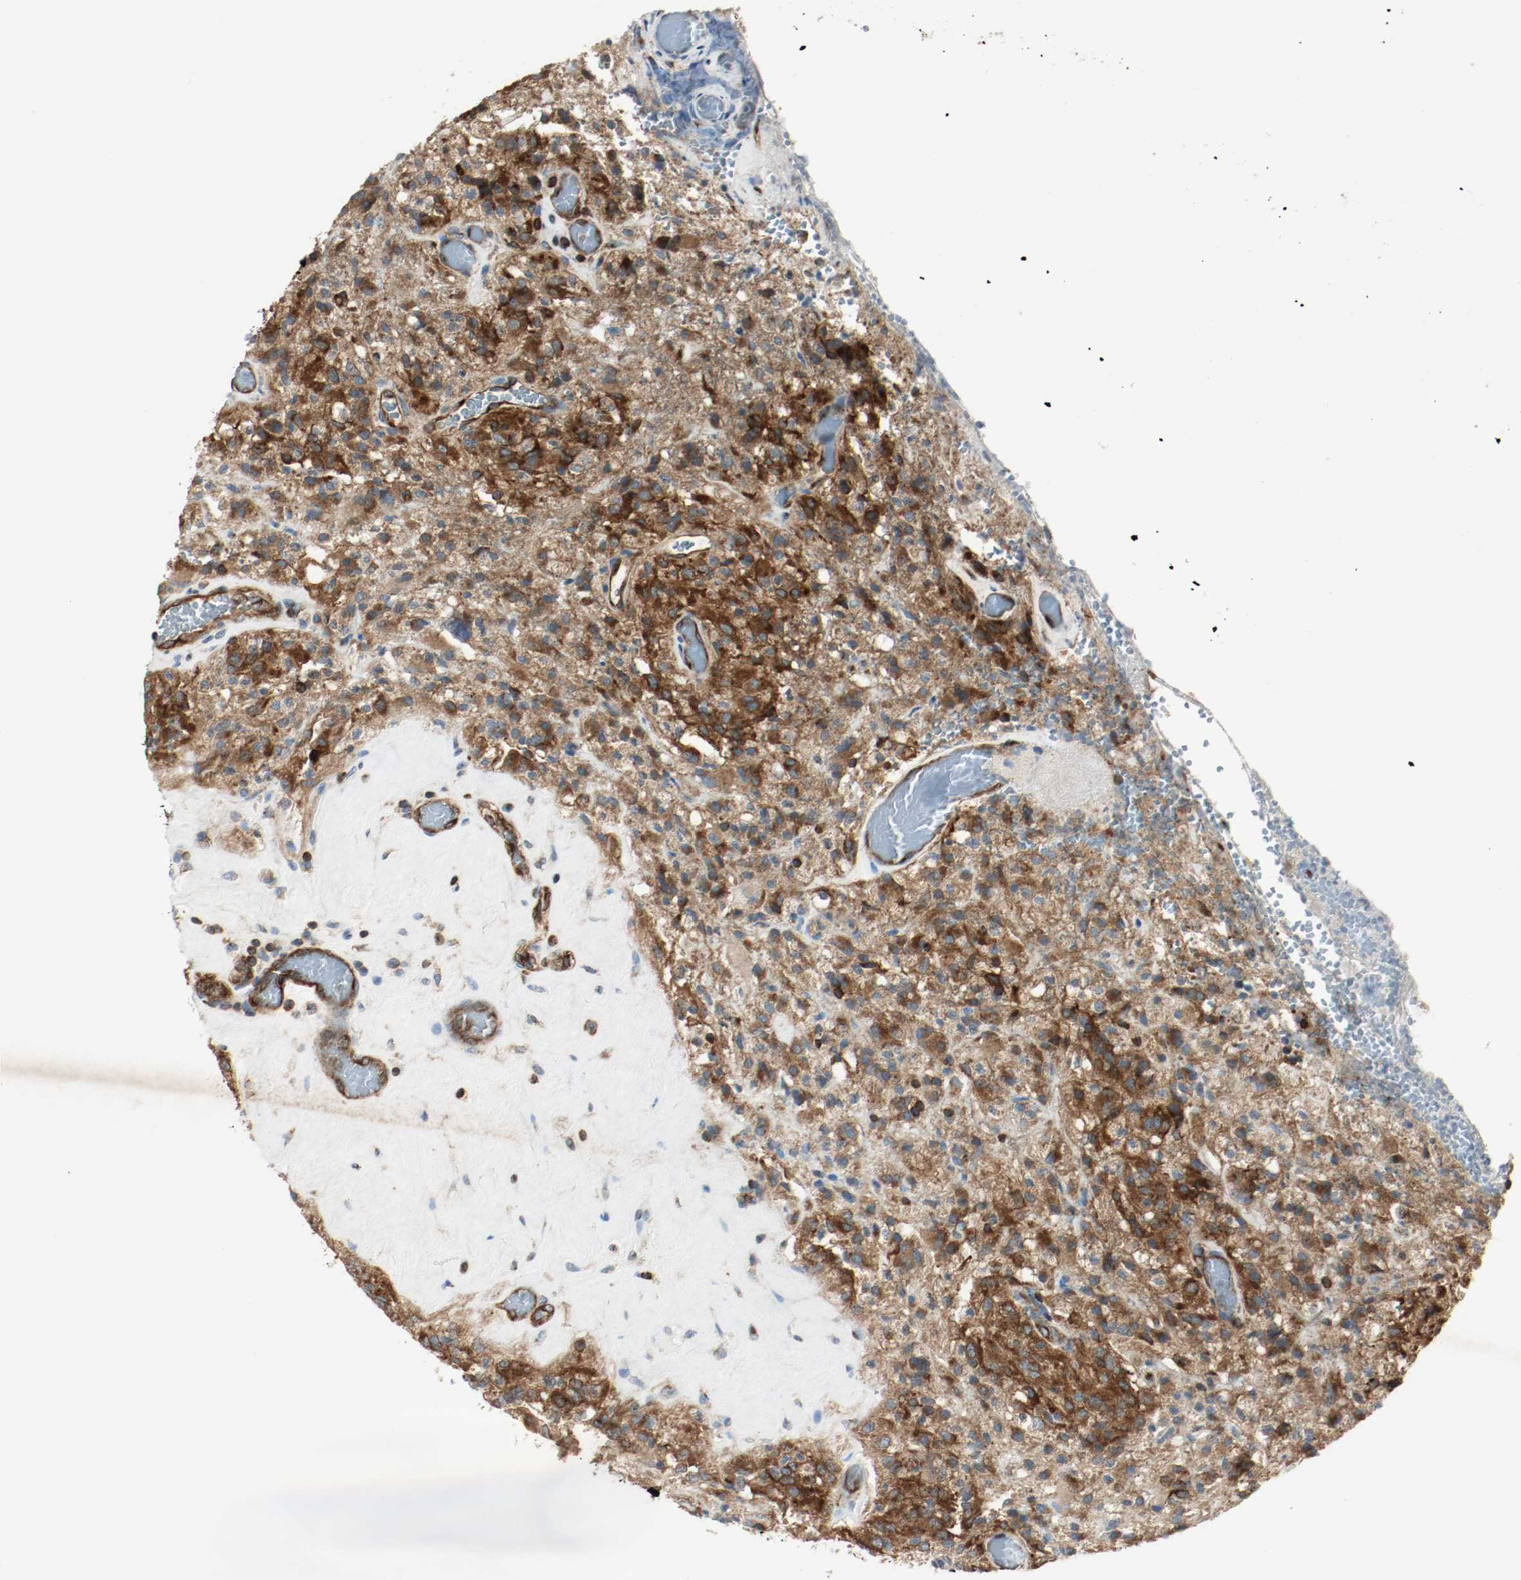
{"staining": {"intensity": "strong", "quantity": ">75%", "location": "cytoplasmic/membranous"}, "tissue": "glioma", "cell_type": "Tumor cells", "image_type": "cancer", "snomed": [{"axis": "morphology", "description": "Normal tissue, NOS"}, {"axis": "morphology", "description": "Glioma, malignant, High grade"}, {"axis": "topography", "description": "Cerebral cortex"}], "caption": "Malignant high-grade glioma stained for a protein displays strong cytoplasmic/membranous positivity in tumor cells.", "gene": "PLCG1", "patient": {"sex": "male", "age": 56}}